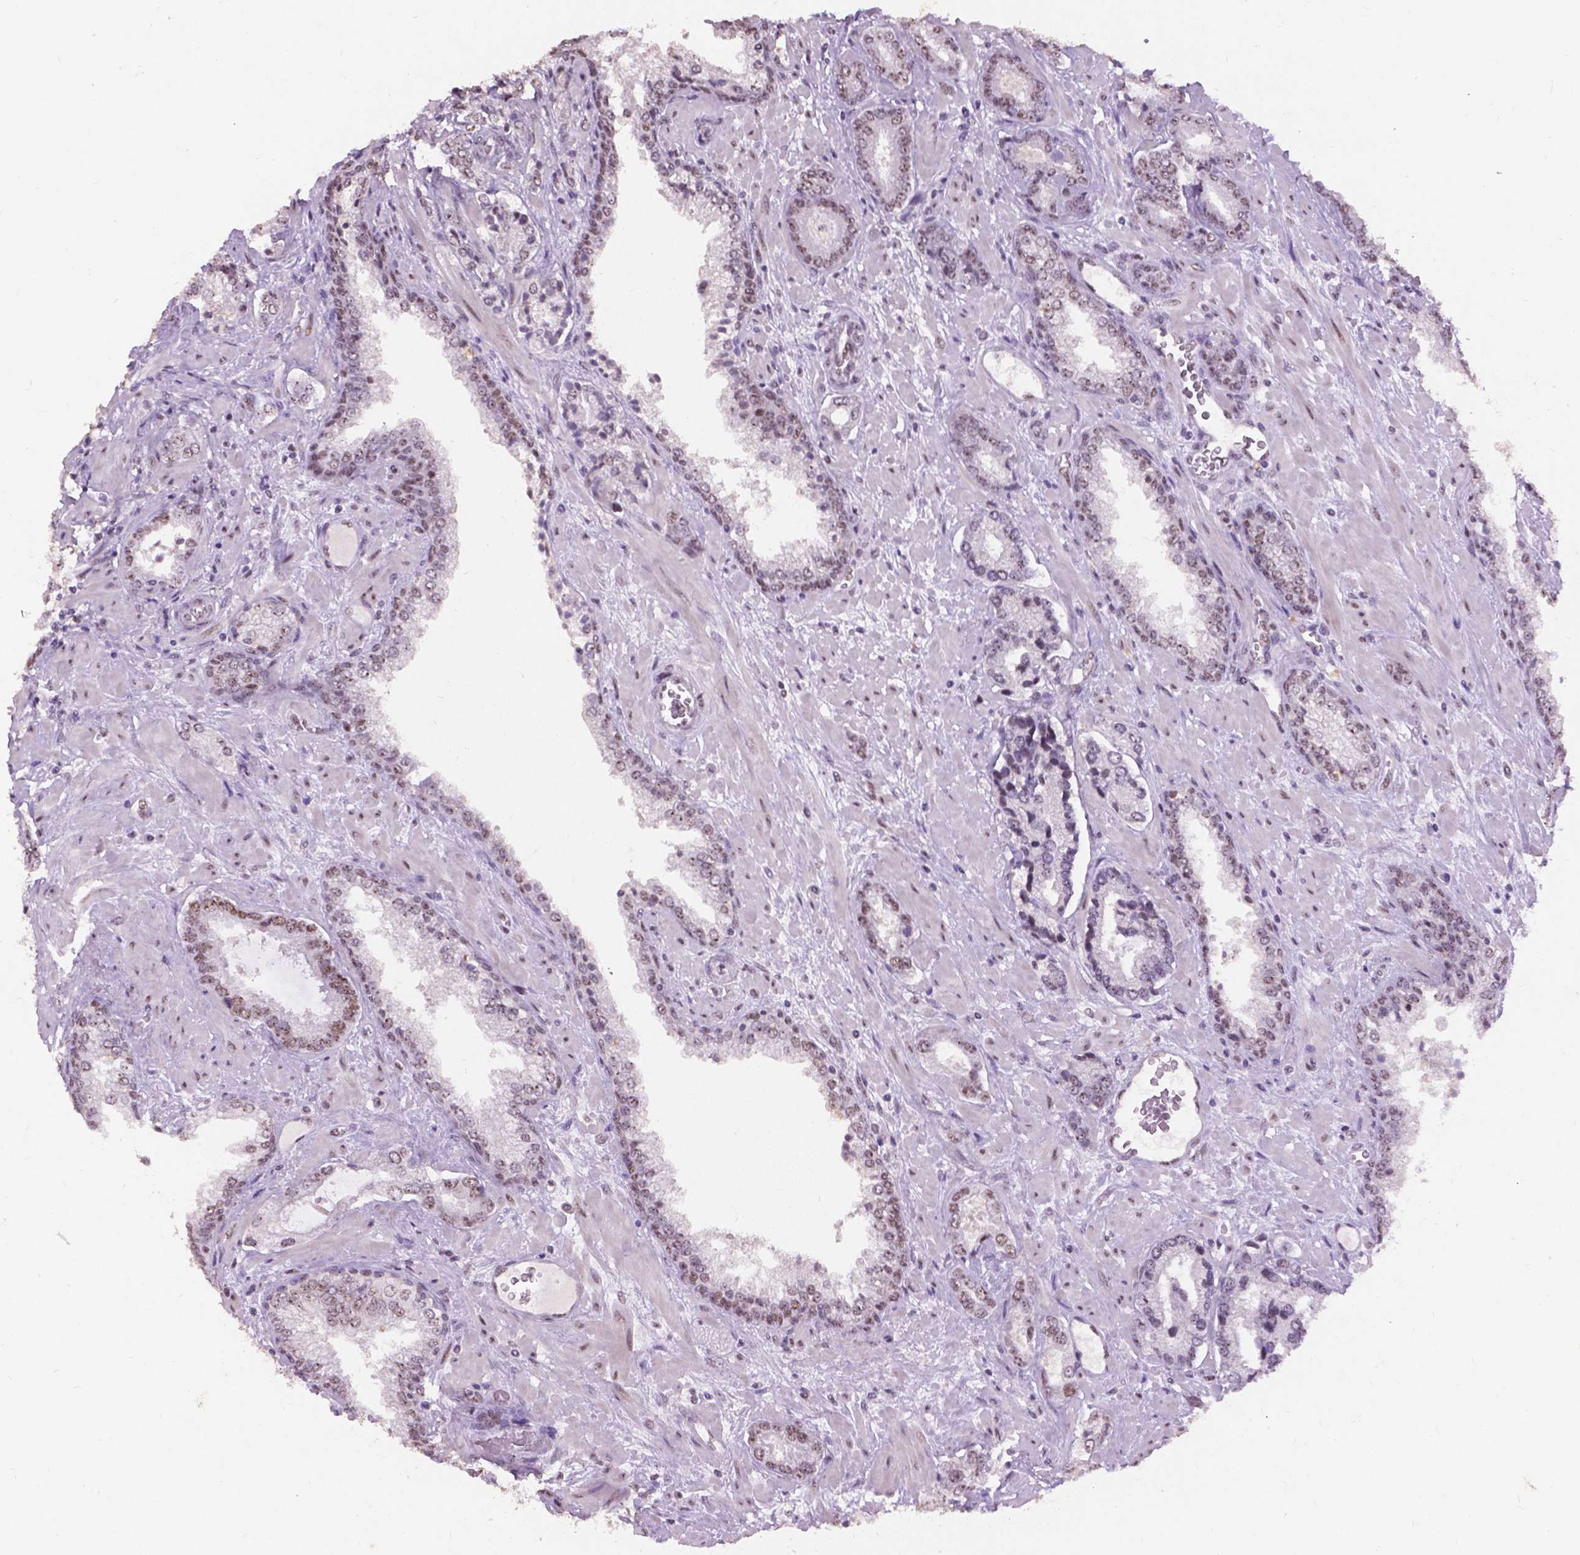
{"staining": {"intensity": "moderate", "quantity": ">75%", "location": "nuclear"}, "tissue": "prostate cancer", "cell_type": "Tumor cells", "image_type": "cancer", "snomed": [{"axis": "morphology", "description": "Adenocarcinoma, Low grade"}, {"axis": "topography", "description": "Prostate"}], "caption": "Approximately >75% of tumor cells in prostate cancer show moderate nuclear protein positivity as visualized by brown immunohistochemical staining.", "gene": "COIL", "patient": {"sex": "male", "age": 61}}